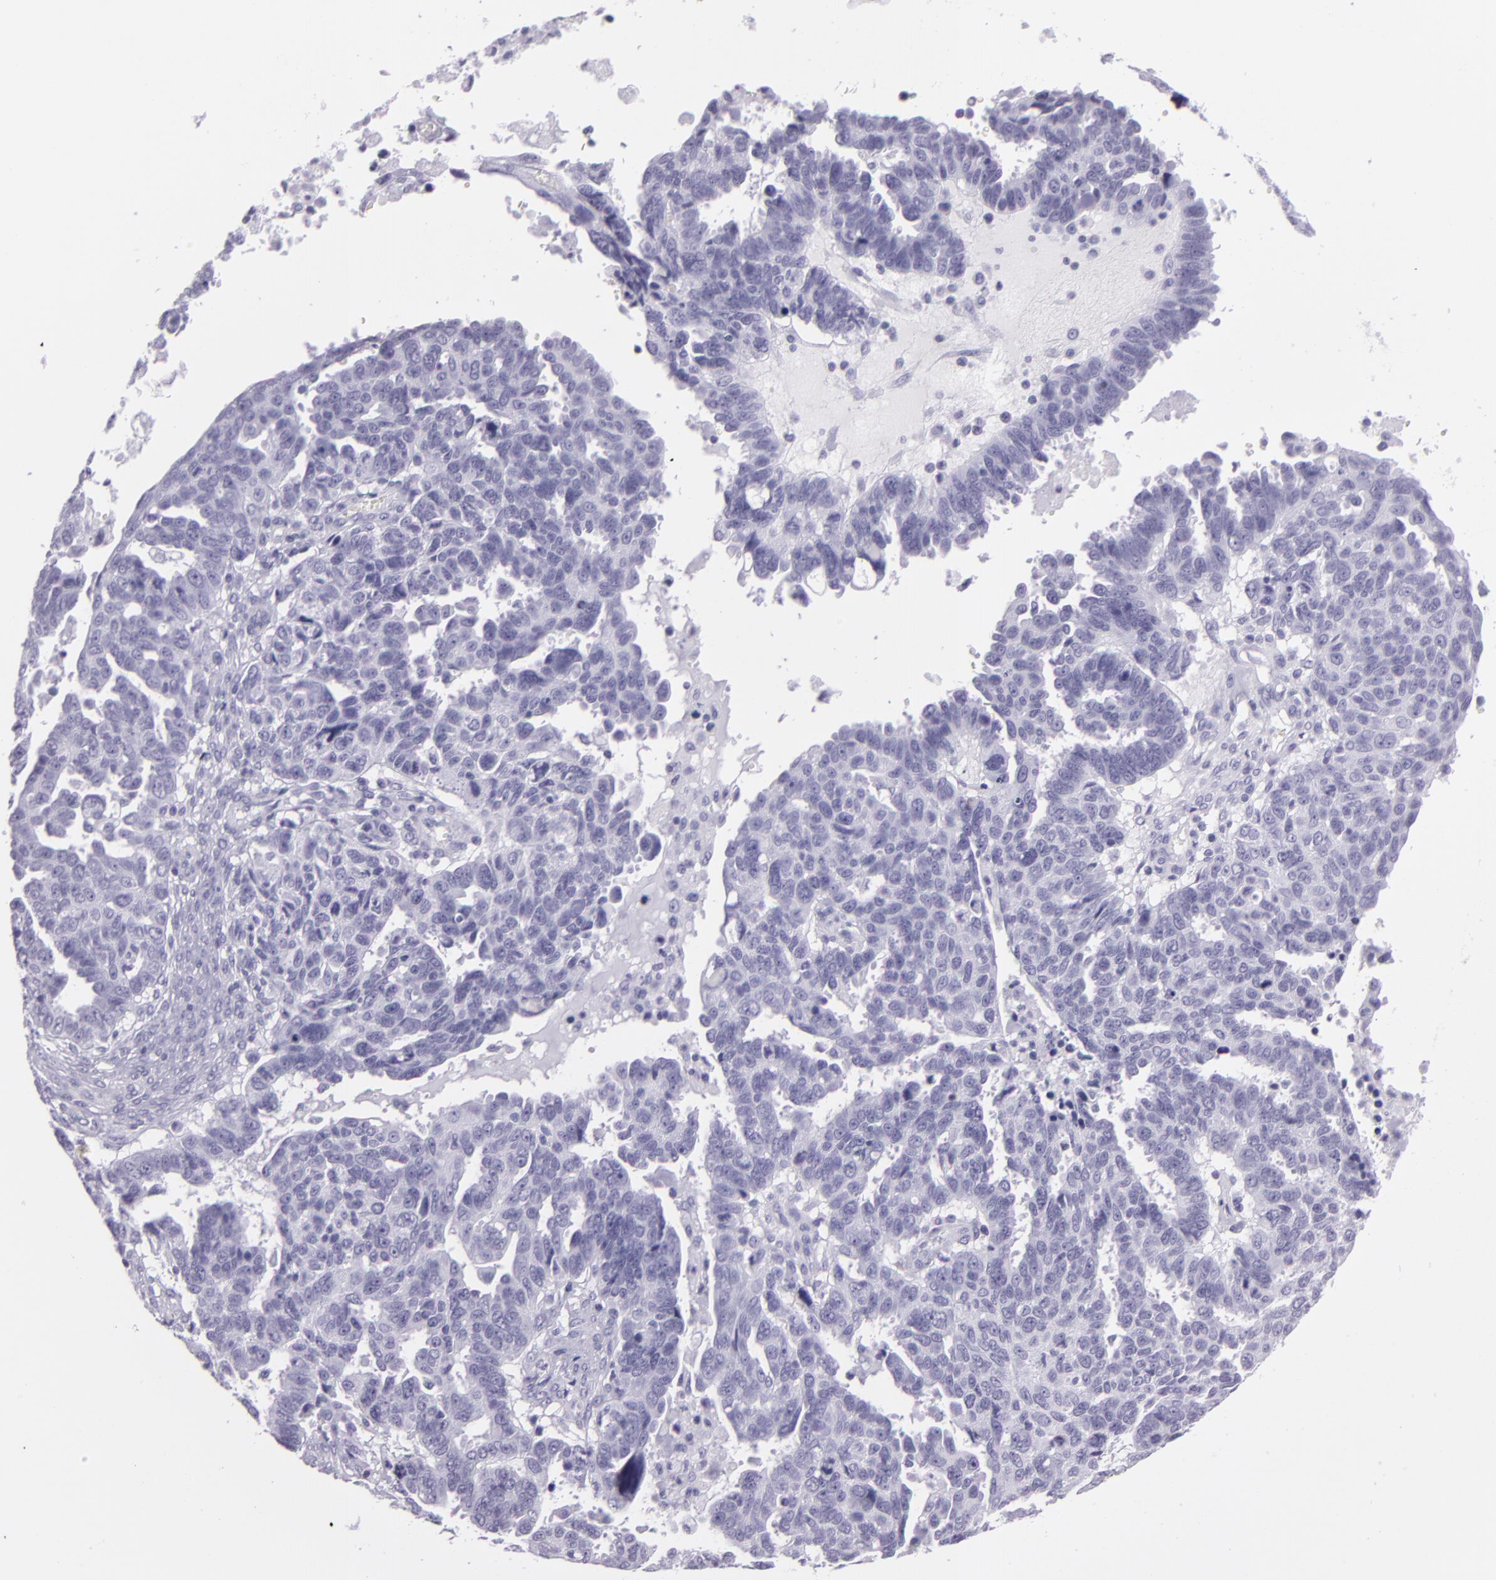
{"staining": {"intensity": "negative", "quantity": "none", "location": "none"}, "tissue": "ovarian cancer", "cell_type": "Tumor cells", "image_type": "cancer", "snomed": [{"axis": "morphology", "description": "Carcinoma, endometroid"}, {"axis": "morphology", "description": "Cystadenocarcinoma, serous, NOS"}, {"axis": "topography", "description": "Ovary"}], "caption": "DAB immunohistochemical staining of human ovarian endometroid carcinoma demonstrates no significant positivity in tumor cells.", "gene": "MUC6", "patient": {"sex": "female", "age": 45}}